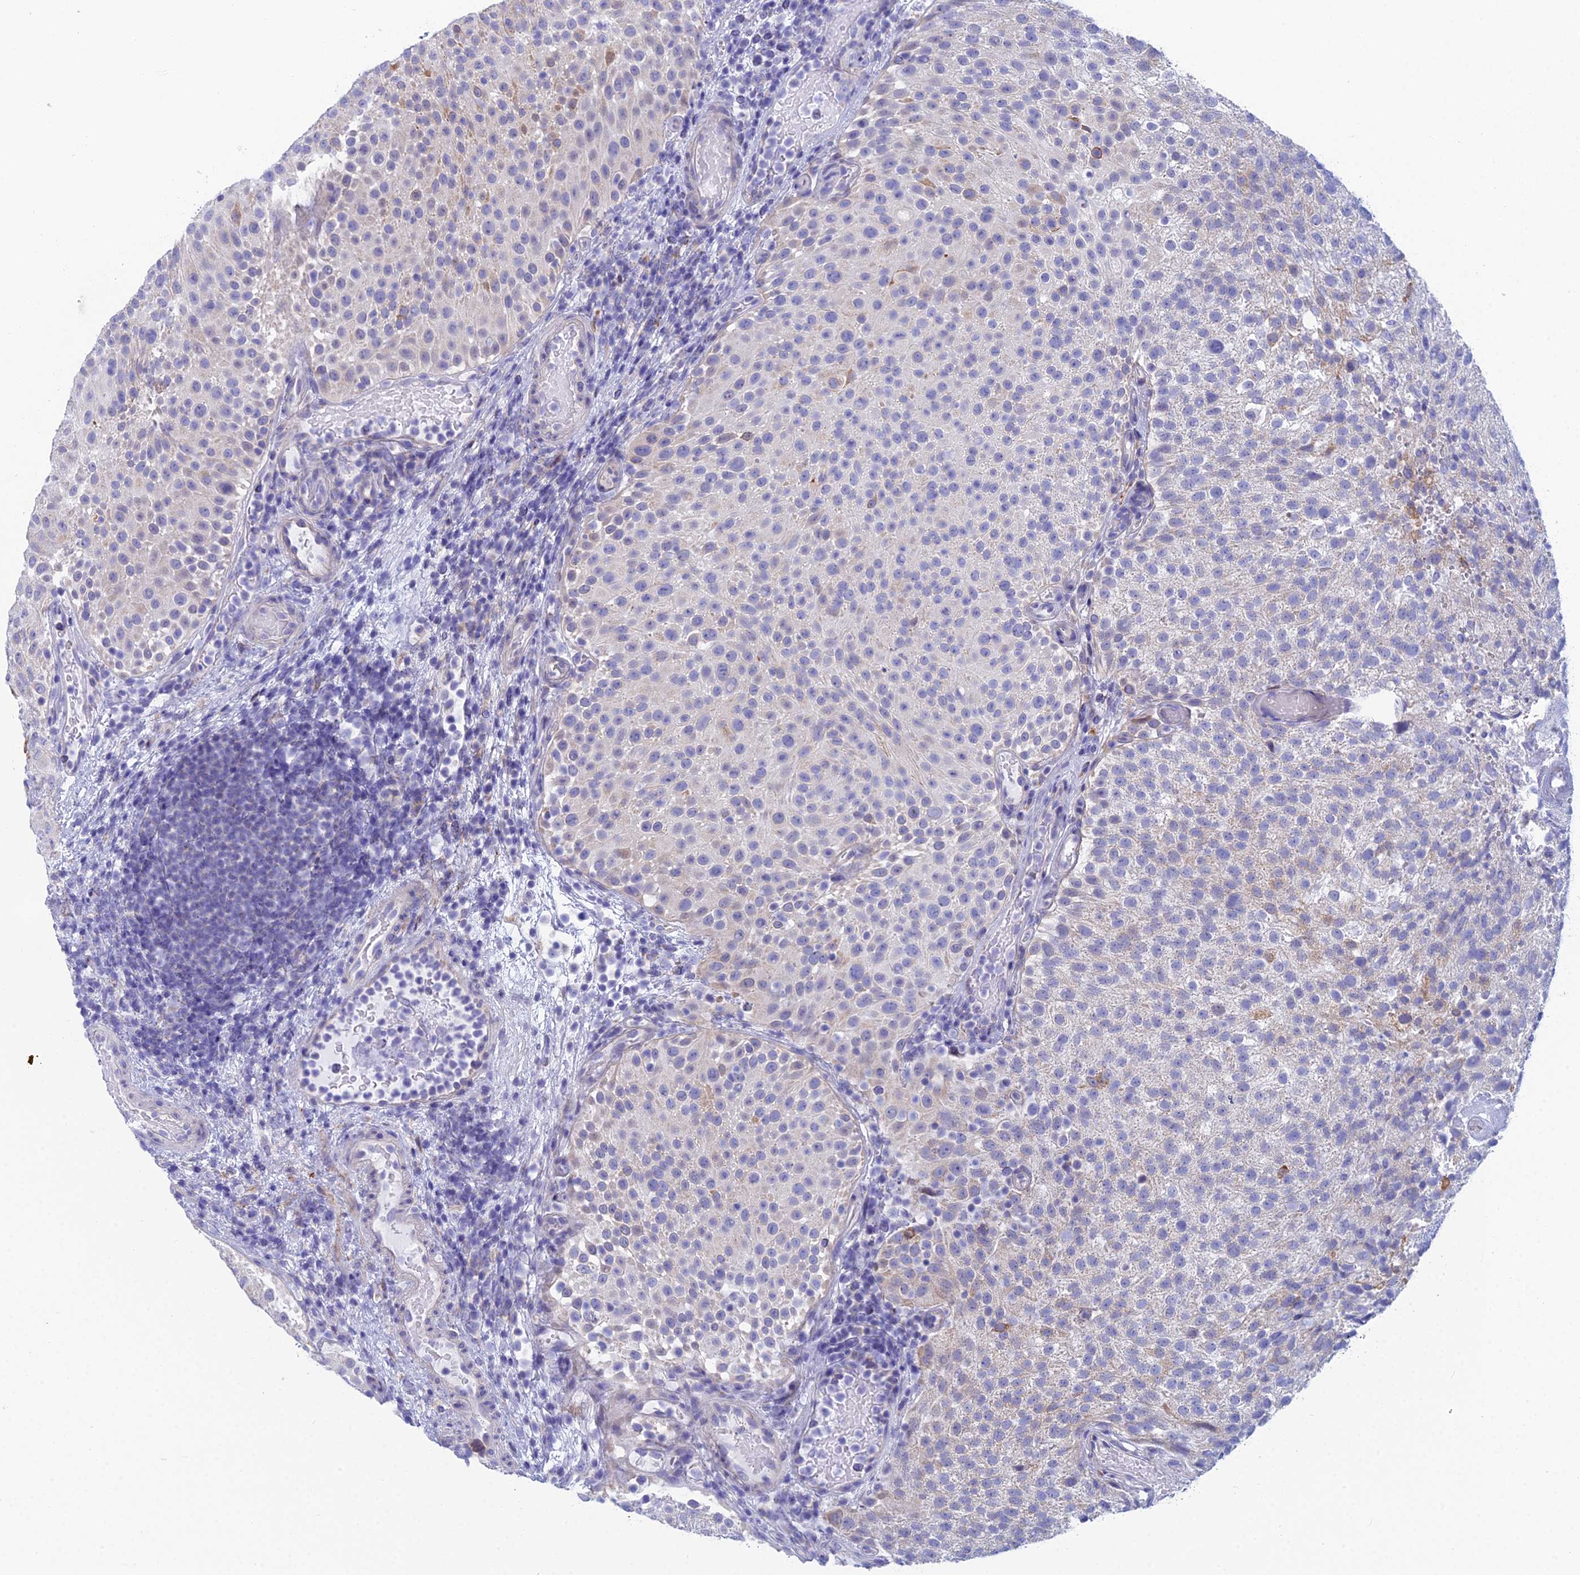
{"staining": {"intensity": "moderate", "quantity": "<25%", "location": "cytoplasmic/membranous"}, "tissue": "urothelial cancer", "cell_type": "Tumor cells", "image_type": "cancer", "snomed": [{"axis": "morphology", "description": "Urothelial carcinoma, Low grade"}, {"axis": "topography", "description": "Urinary bladder"}], "caption": "Tumor cells display low levels of moderate cytoplasmic/membranous positivity in about <25% of cells in urothelial cancer.", "gene": "CFAP210", "patient": {"sex": "male", "age": 78}}